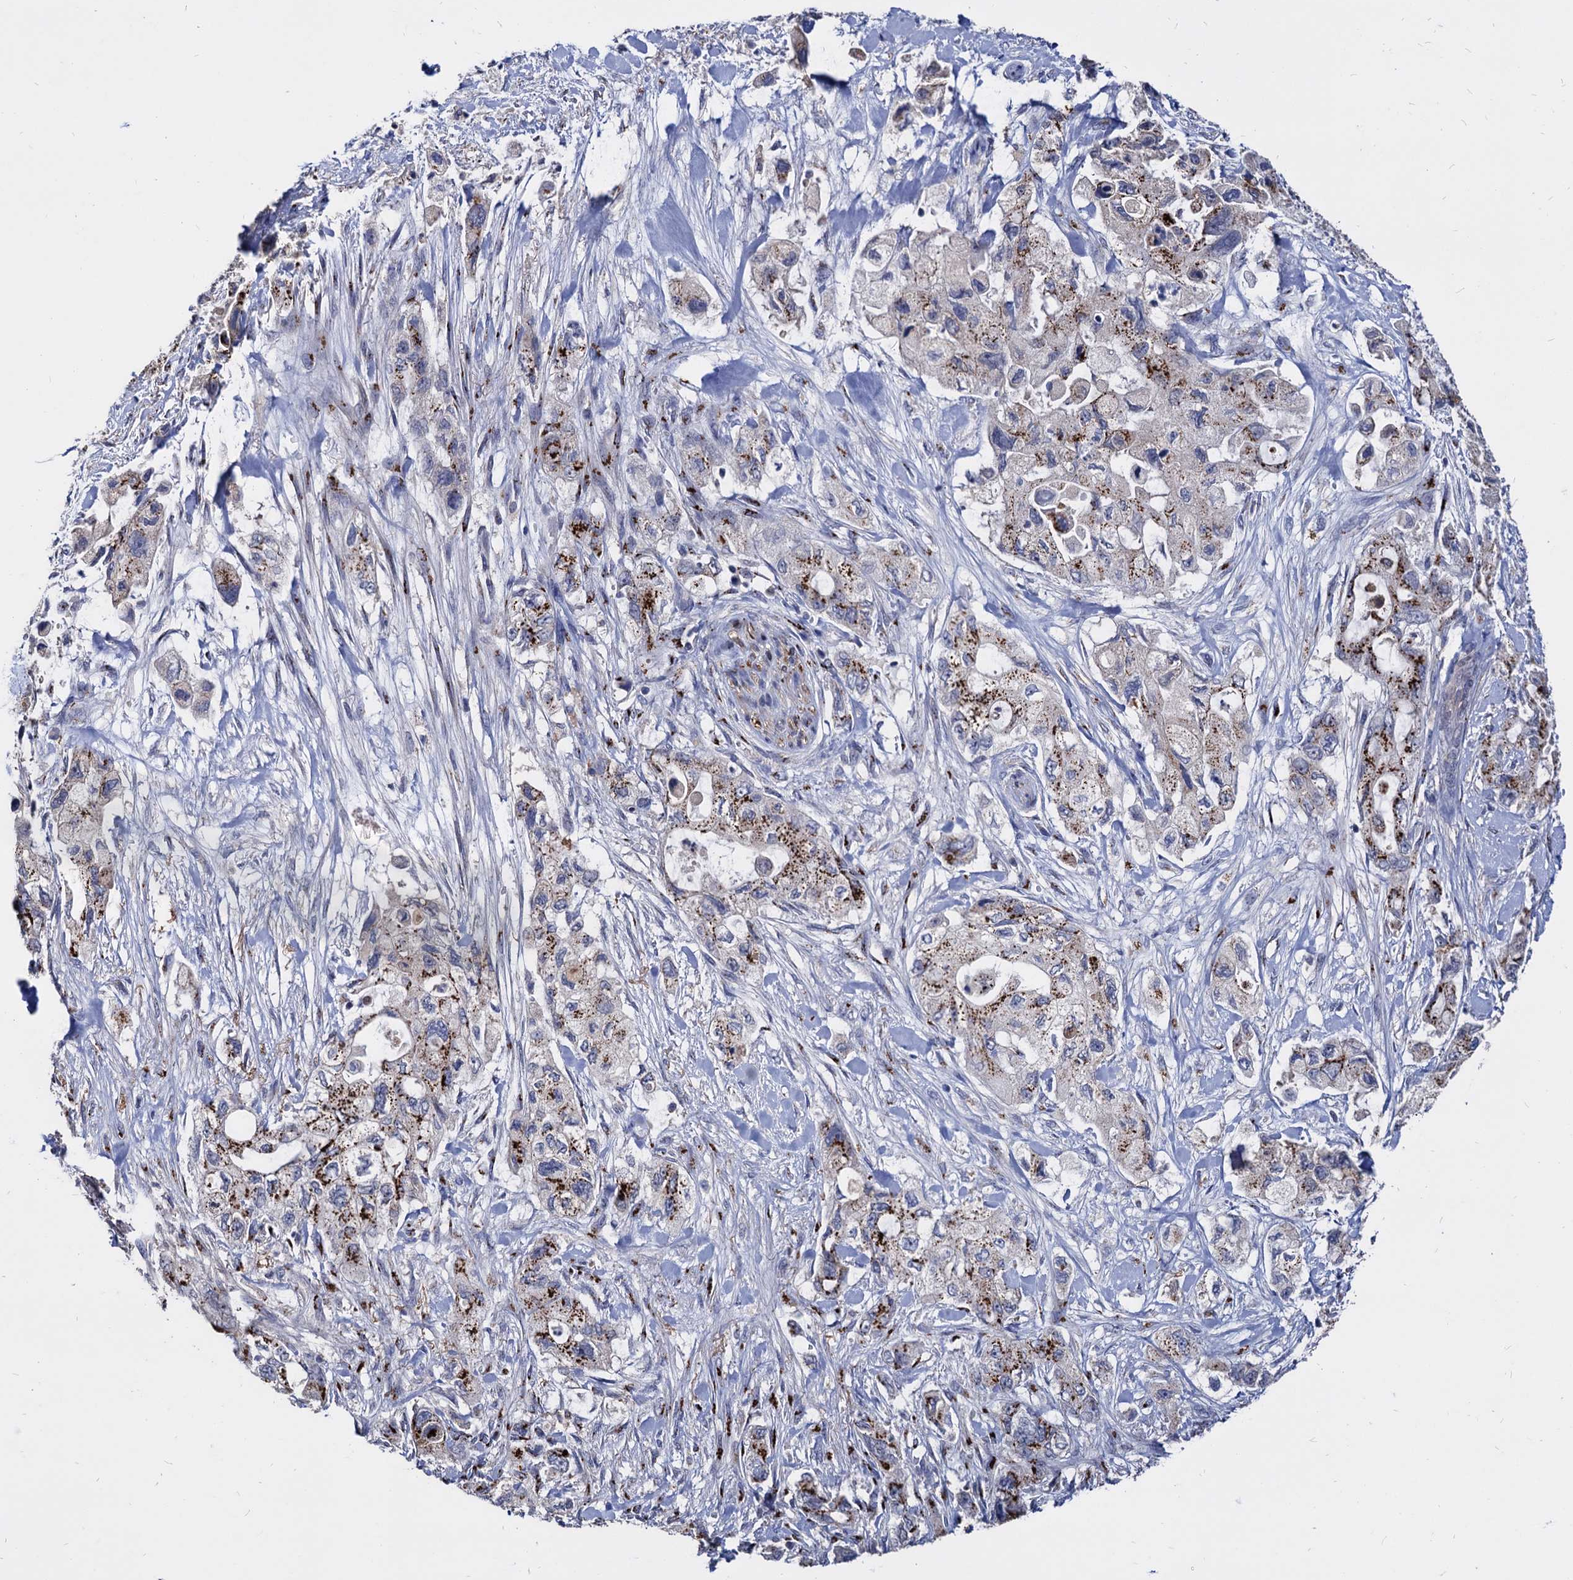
{"staining": {"intensity": "strong", "quantity": "25%-75%", "location": "cytoplasmic/membranous"}, "tissue": "pancreatic cancer", "cell_type": "Tumor cells", "image_type": "cancer", "snomed": [{"axis": "morphology", "description": "Adenocarcinoma, NOS"}, {"axis": "topography", "description": "Pancreas"}], "caption": "Brown immunohistochemical staining in human pancreatic cancer reveals strong cytoplasmic/membranous staining in approximately 25%-75% of tumor cells.", "gene": "ESD", "patient": {"sex": "female", "age": 73}}